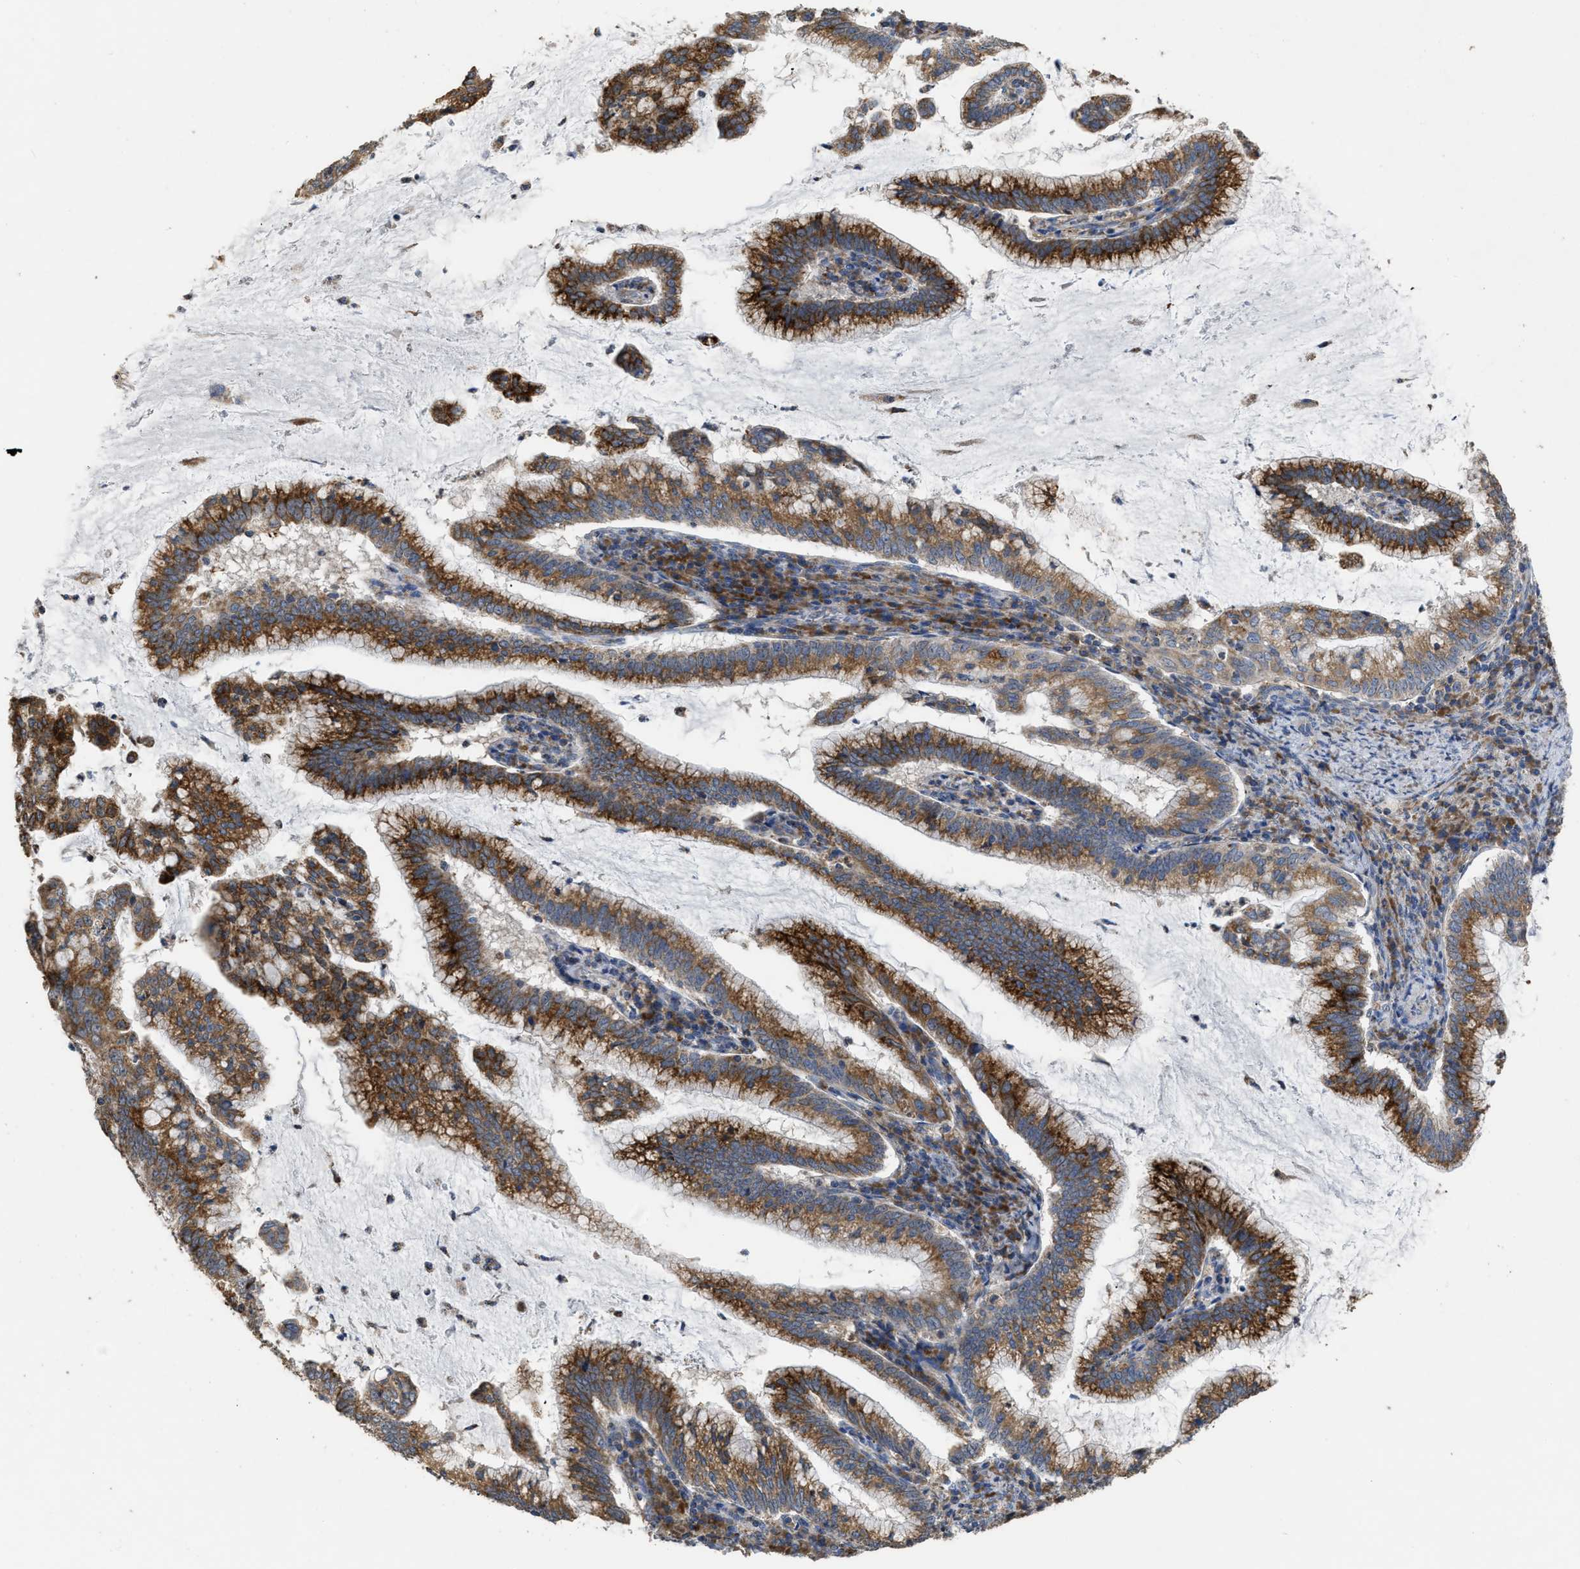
{"staining": {"intensity": "strong", "quantity": ">75%", "location": "cytoplasmic/membranous"}, "tissue": "cervical cancer", "cell_type": "Tumor cells", "image_type": "cancer", "snomed": [{"axis": "morphology", "description": "Adenocarcinoma, NOS"}, {"axis": "topography", "description": "Cervix"}], "caption": "Tumor cells reveal high levels of strong cytoplasmic/membranous expression in approximately >75% of cells in adenocarcinoma (cervical).", "gene": "AK2", "patient": {"sex": "female", "age": 36}}